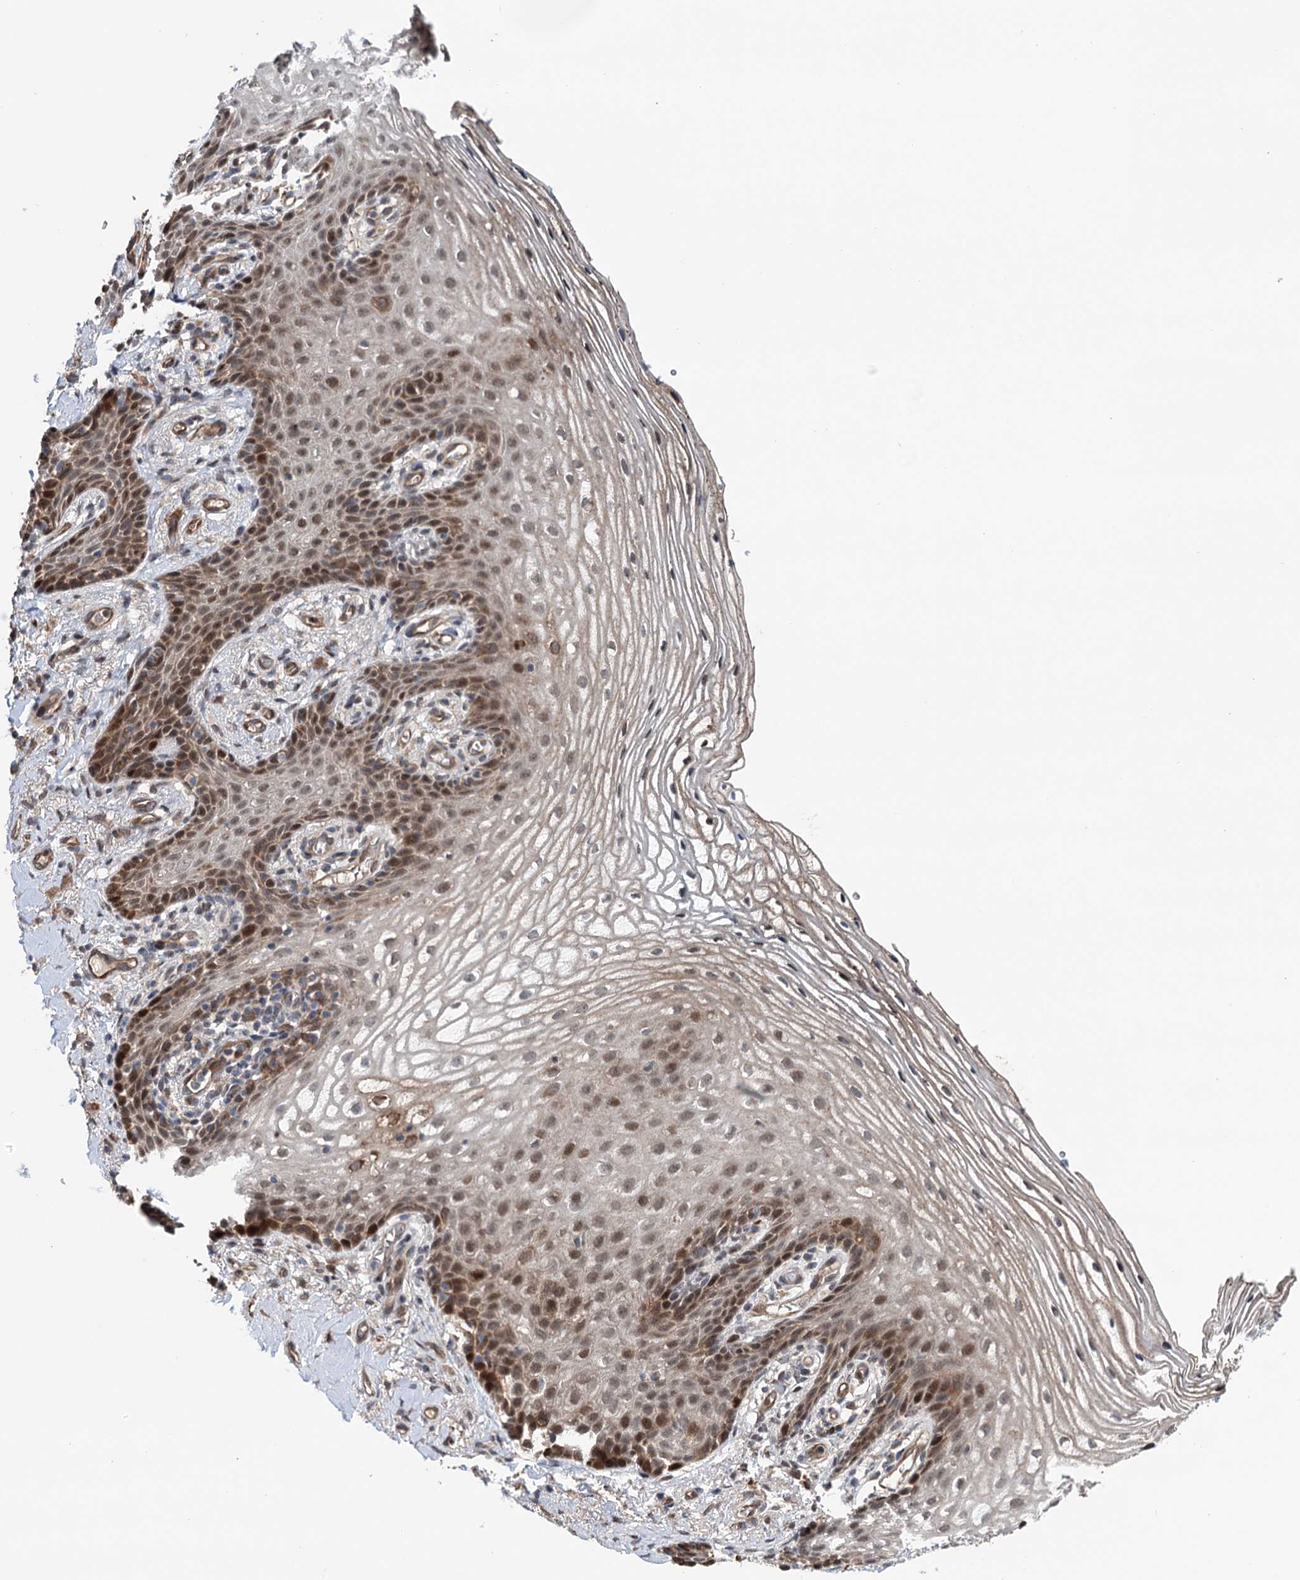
{"staining": {"intensity": "moderate", "quantity": "25%-75%", "location": "cytoplasmic/membranous,nuclear"}, "tissue": "vagina", "cell_type": "Squamous epithelial cells", "image_type": "normal", "snomed": [{"axis": "morphology", "description": "Normal tissue, NOS"}, {"axis": "topography", "description": "Vagina"}], "caption": "Squamous epithelial cells display medium levels of moderate cytoplasmic/membranous,nuclear expression in approximately 25%-75% of cells in benign human vagina.", "gene": "NCAPD2", "patient": {"sex": "female", "age": 60}}